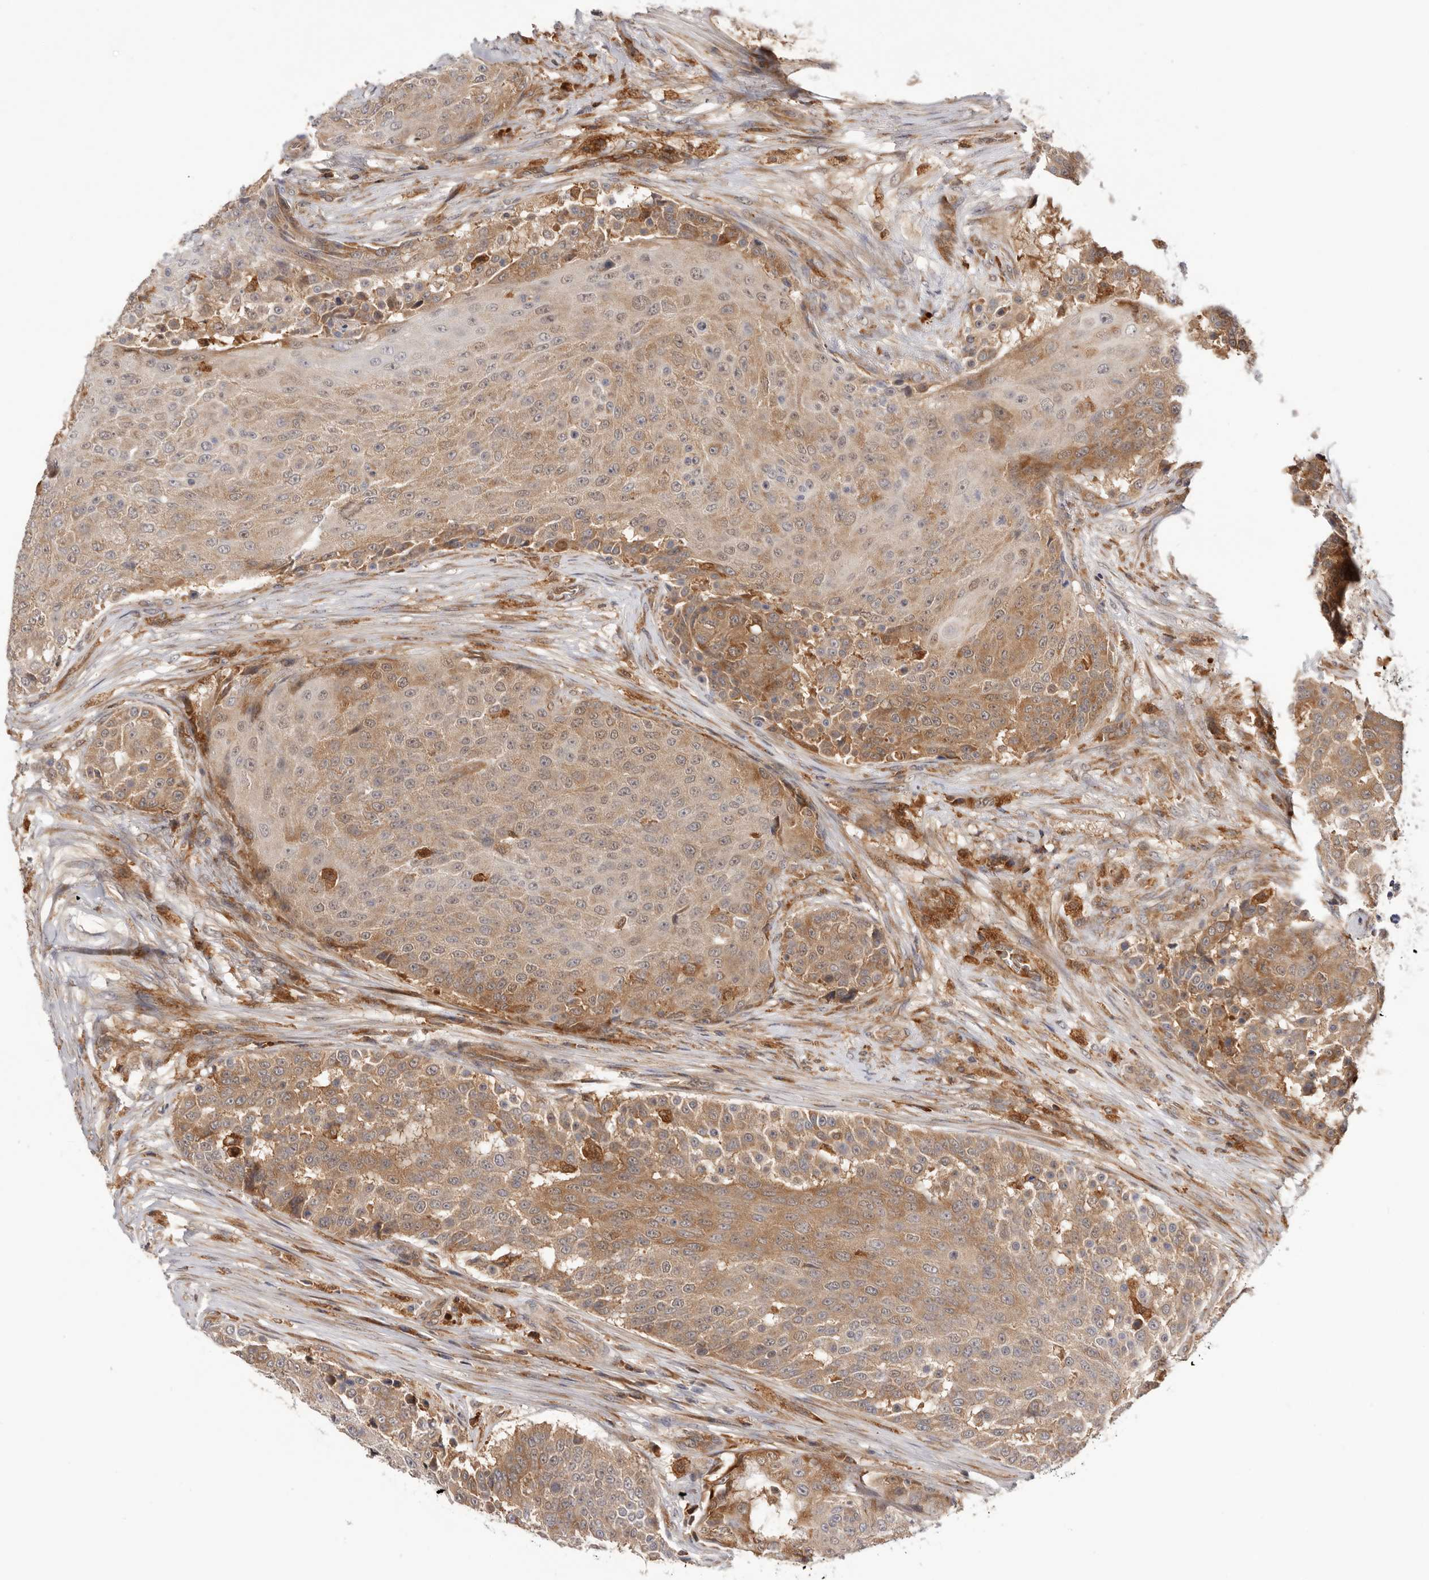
{"staining": {"intensity": "moderate", "quantity": ">75%", "location": "cytoplasmic/membranous"}, "tissue": "urothelial cancer", "cell_type": "Tumor cells", "image_type": "cancer", "snomed": [{"axis": "morphology", "description": "Urothelial carcinoma, High grade"}, {"axis": "topography", "description": "Urinary bladder"}], "caption": "Urothelial cancer was stained to show a protein in brown. There is medium levels of moderate cytoplasmic/membranous staining in approximately >75% of tumor cells.", "gene": "RNF213", "patient": {"sex": "female", "age": 63}}